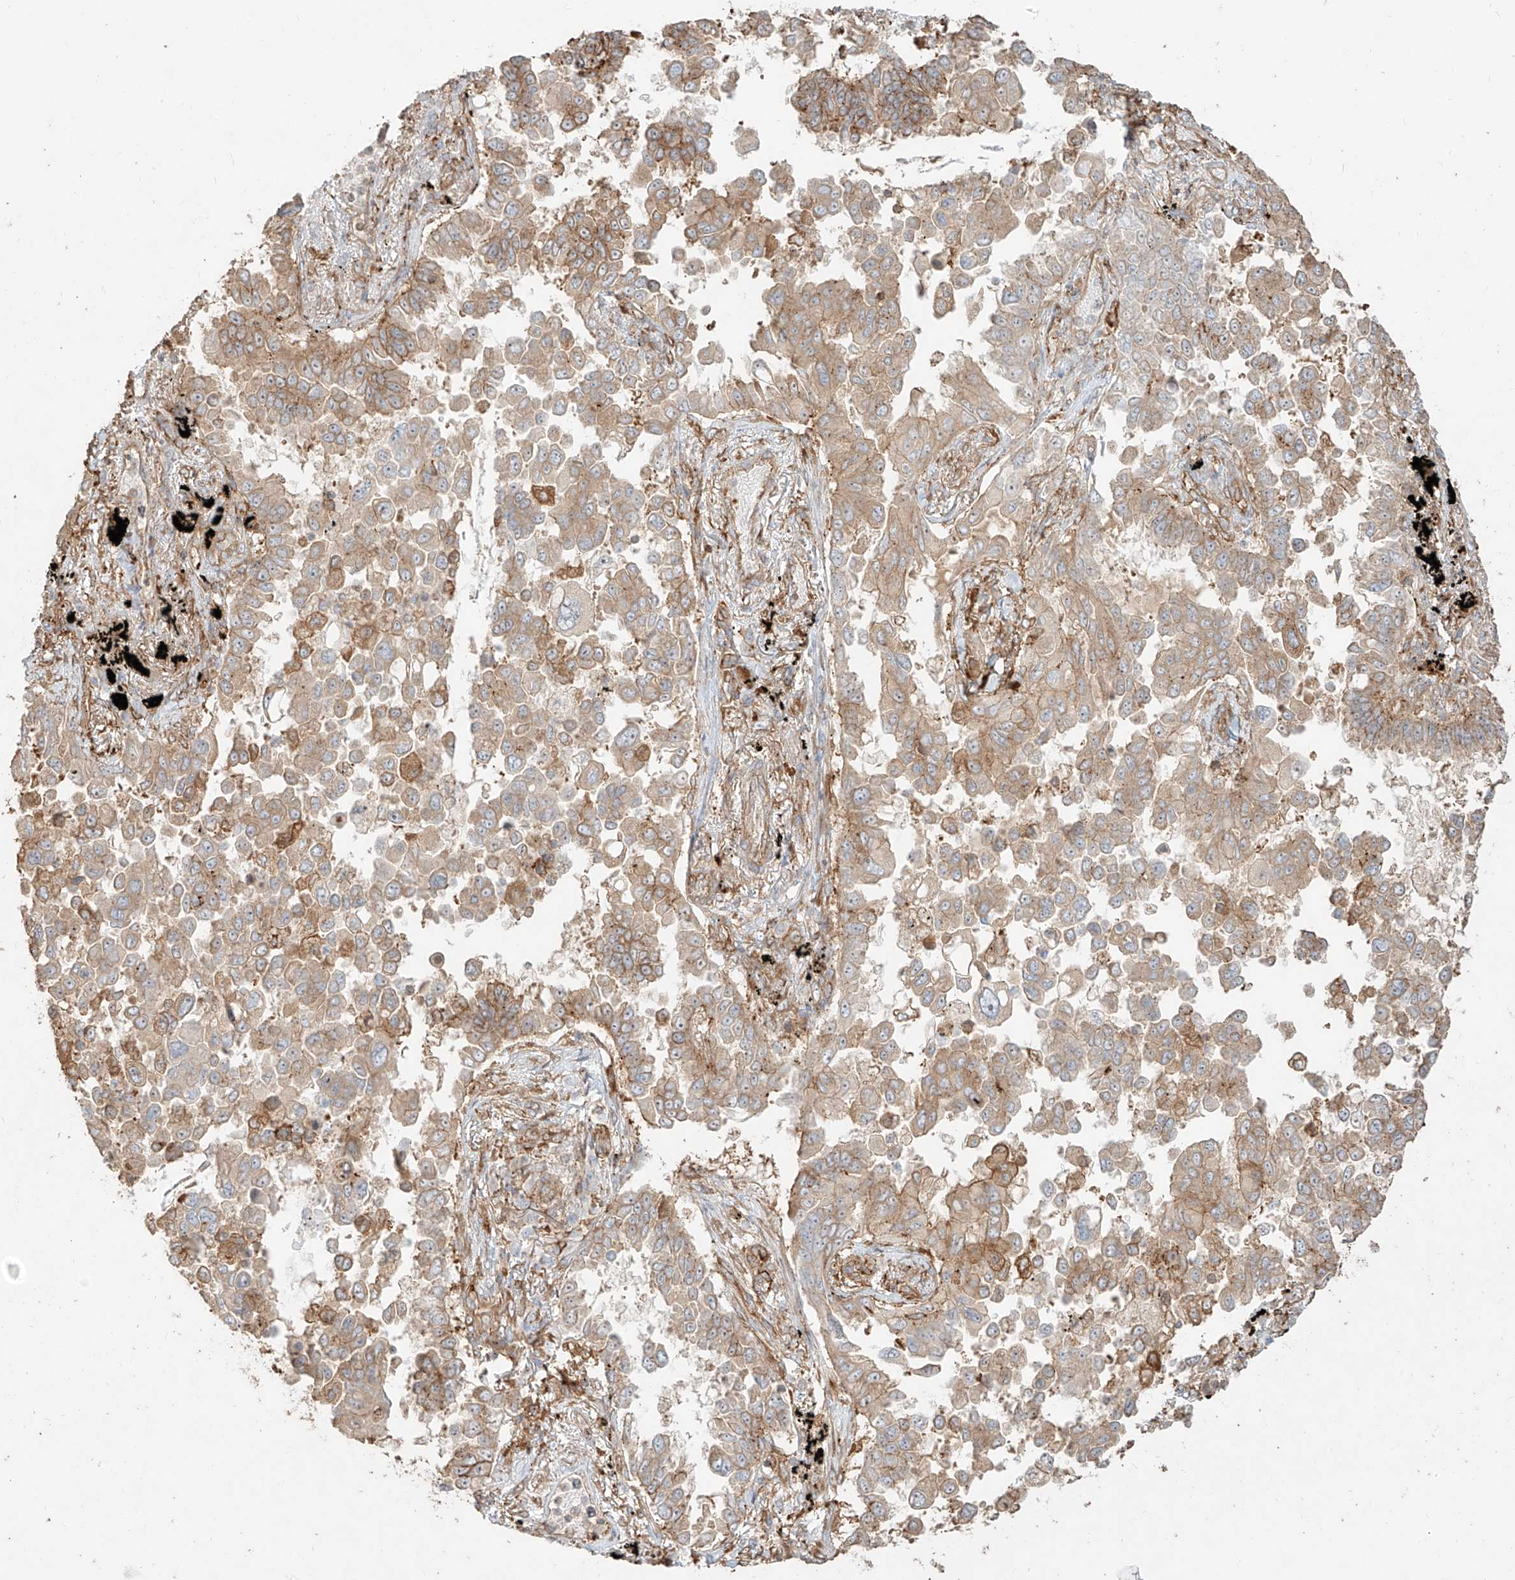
{"staining": {"intensity": "moderate", "quantity": ">75%", "location": "cytoplasmic/membranous"}, "tissue": "lung cancer", "cell_type": "Tumor cells", "image_type": "cancer", "snomed": [{"axis": "morphology", "description": "Adenocarcinoma, NOS"}, {"axis": "topography", "description": "Lung"}], "caption": "Protein staining reveals moderate cytoplasmic/membranous positivity in approximately >75% of tumor cells in lung cancer (adenocarcinoma). The protein is shown in brown color, while the nuclei are stained blue.", "gene": "SNX9", "patient": {"sex": "female", "age": 67}}